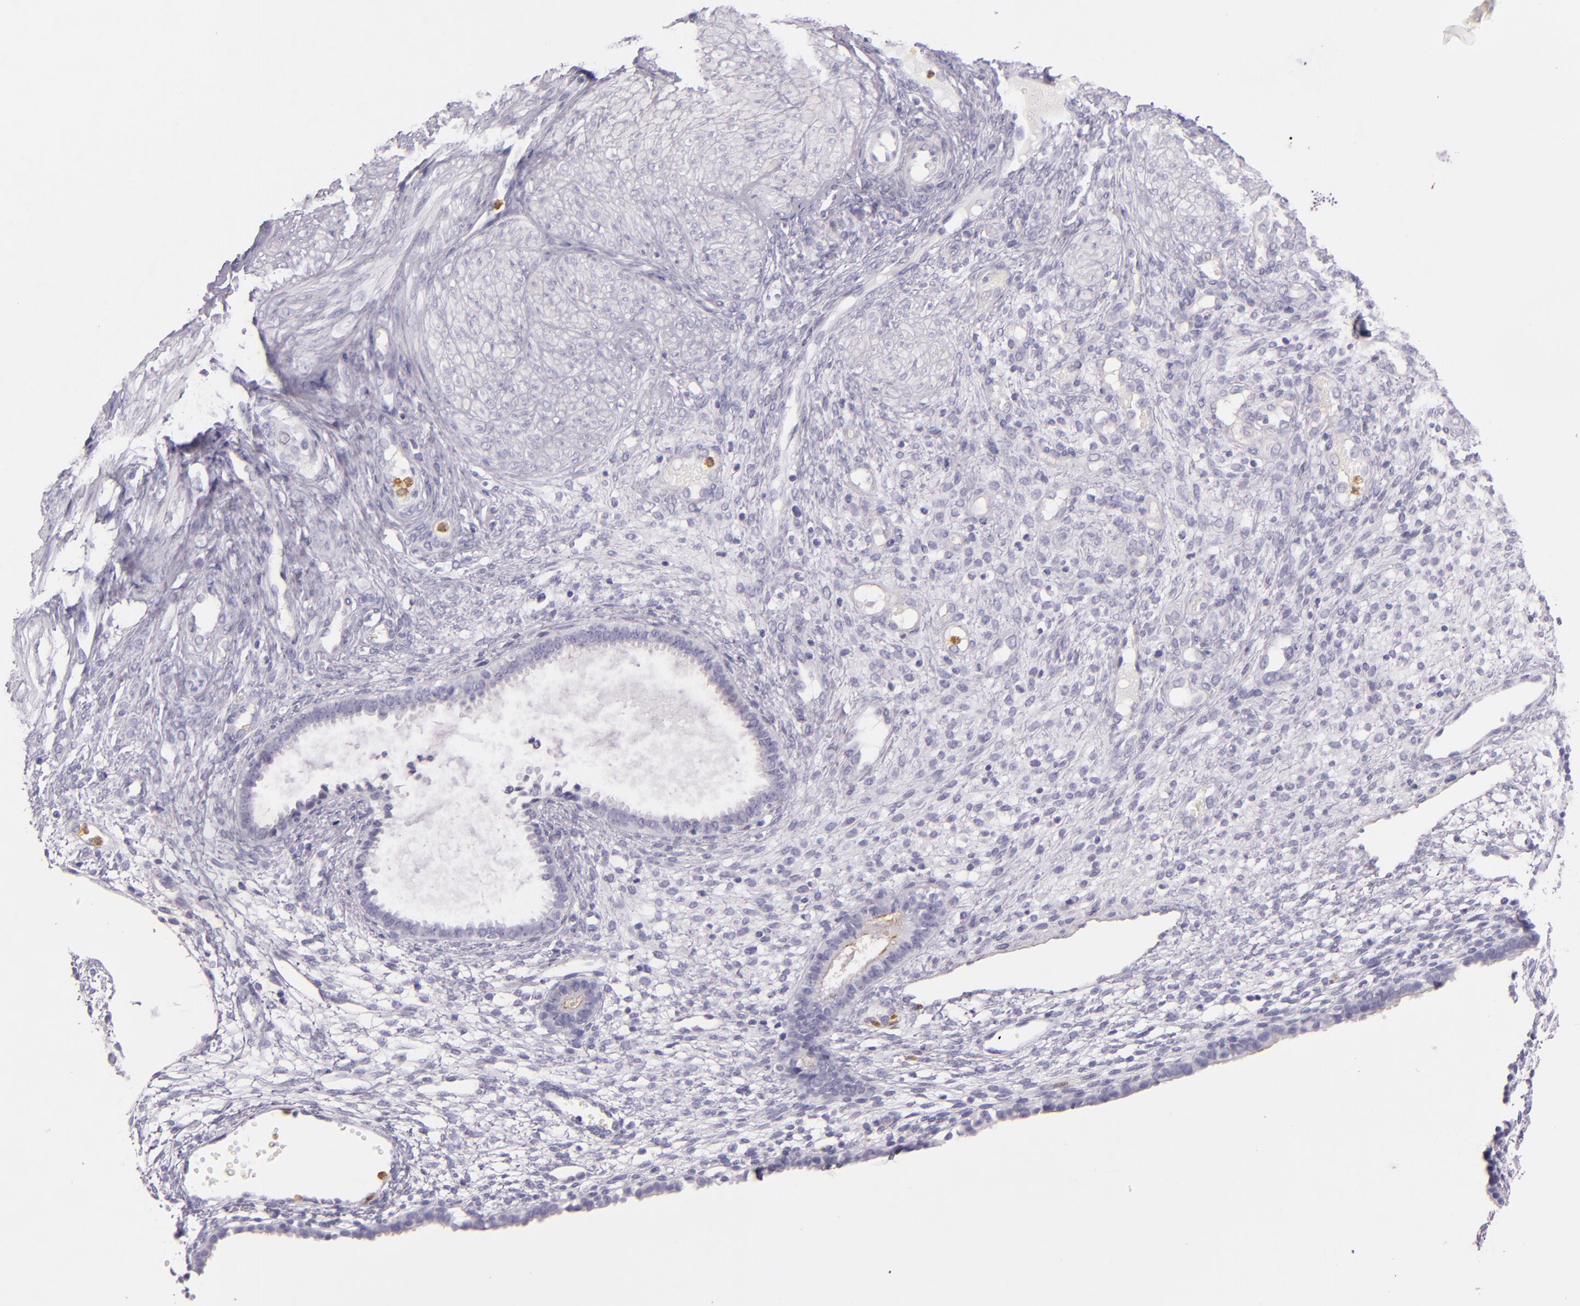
{"staining": {"intensity": "negative", "quantity": "none", "location": "none"}, "tissue": "endometrium", "cell_type": "Cells in endometrial stroma", "image_type": "normal", "snomed": [{"axis": "morphology", "description": "Normal tissue, NOS"}, {"axis": "topography", "description": "Endometrium"}], "caption": "The immunohistochemistry (IHC) micrograph has no significant staining in cells in endometrial stroma of endometrium. (DAB (3,3'-diaminobenzidine) immunohistochemistry, high magnification).", "gene": "CEACAM1", "patient": {"sex": "female", "age": 72}}